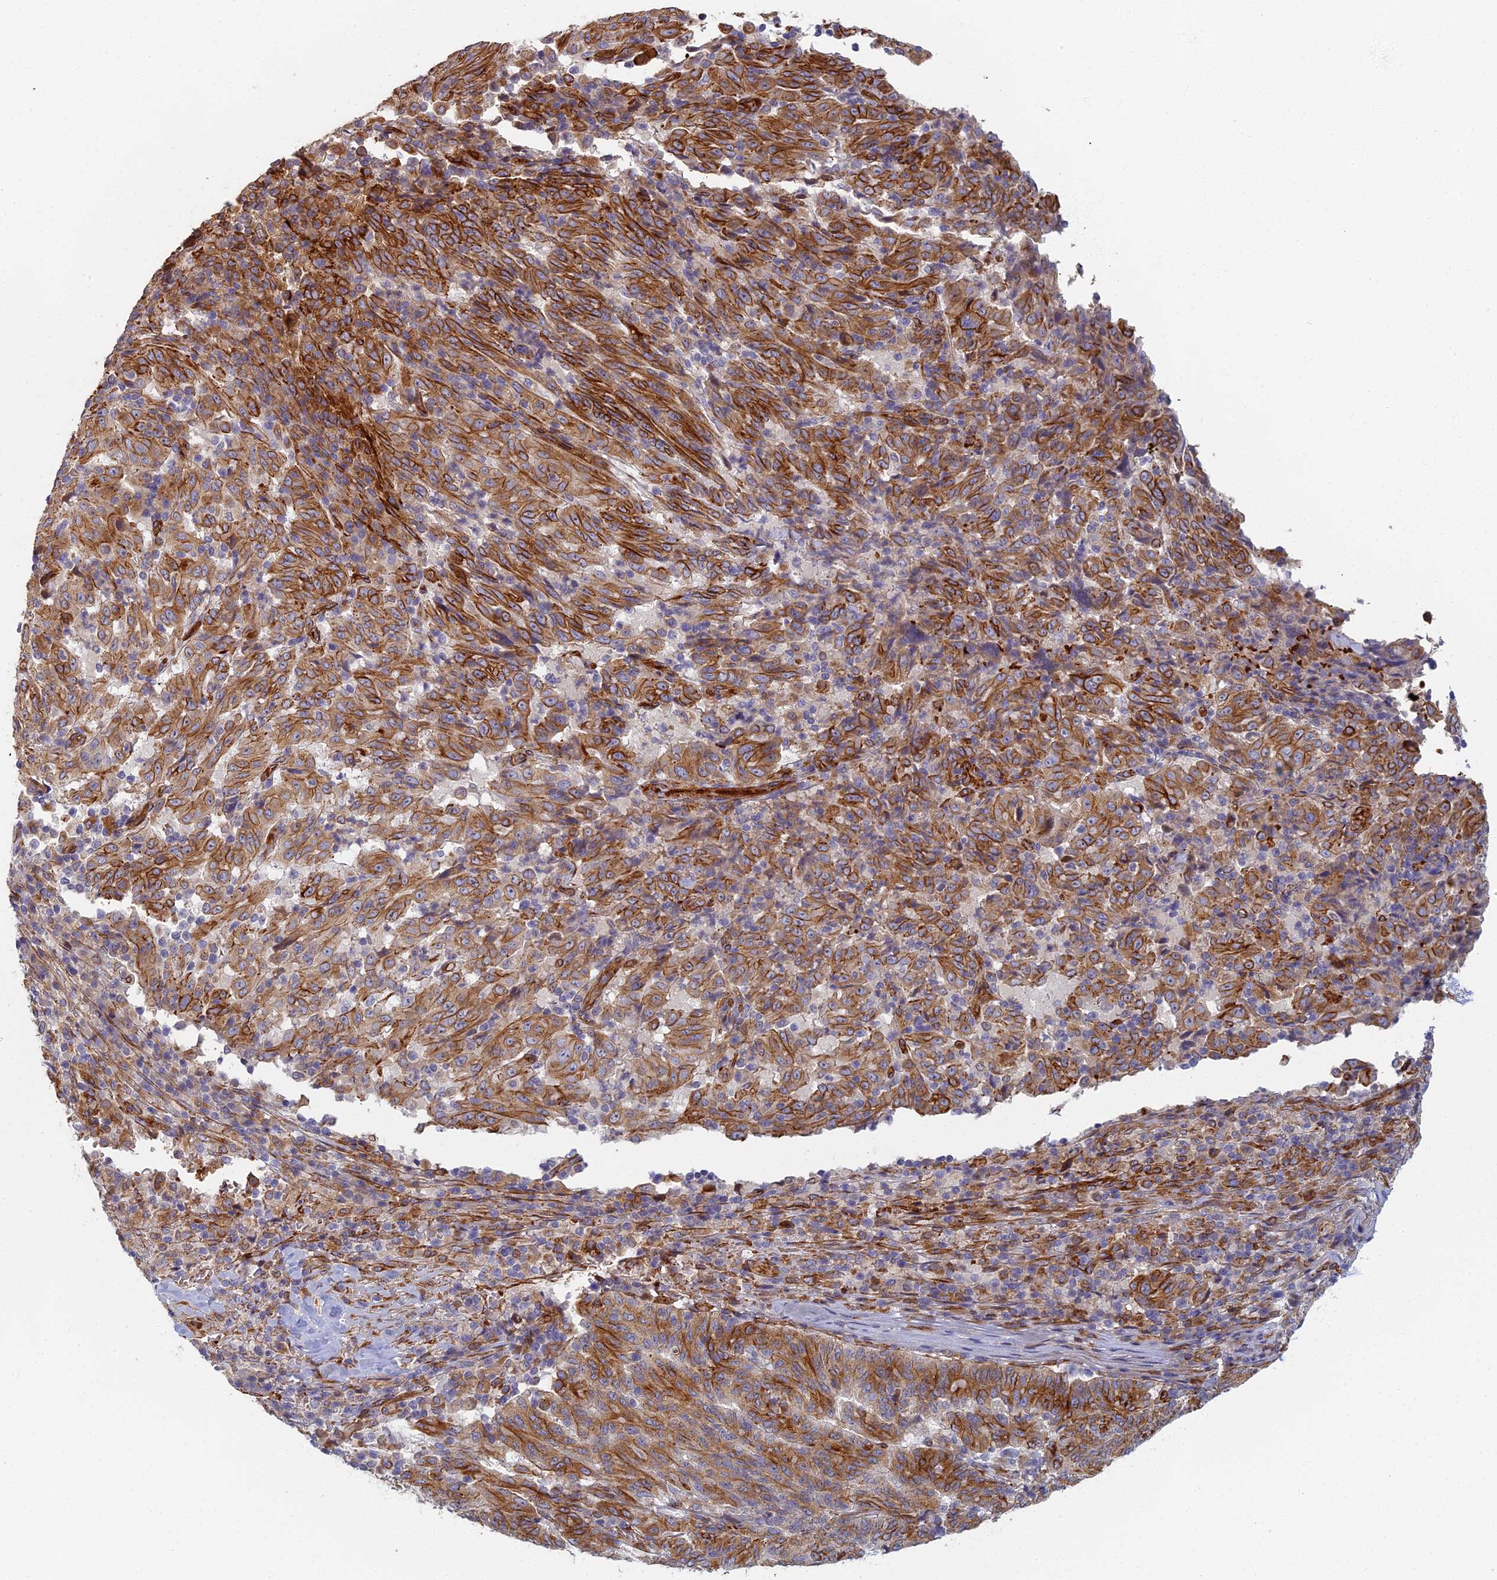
{"staining": {"intensity": "strong", "quantity": "25%-75%", "location": "cytoplasmic/membranous"}, "tissue": "pancreatic cancer", "cell_type": "Tumor cells", "image_type": "cancer", "snomed": [{"axis": "morphology", "description": "Adenocarcinoma, NOS"}, {"axis": "topography", "description": "Pancreas"}], "caption": "Immunohistochemical staining of human pancreatic adenocarcinoma displays strong cytoplasmic/membranous protein expression in about 25%-75% of tumor cells.", "gene": "ABCB10", "patient": {"sex": "male", "age": 63}}